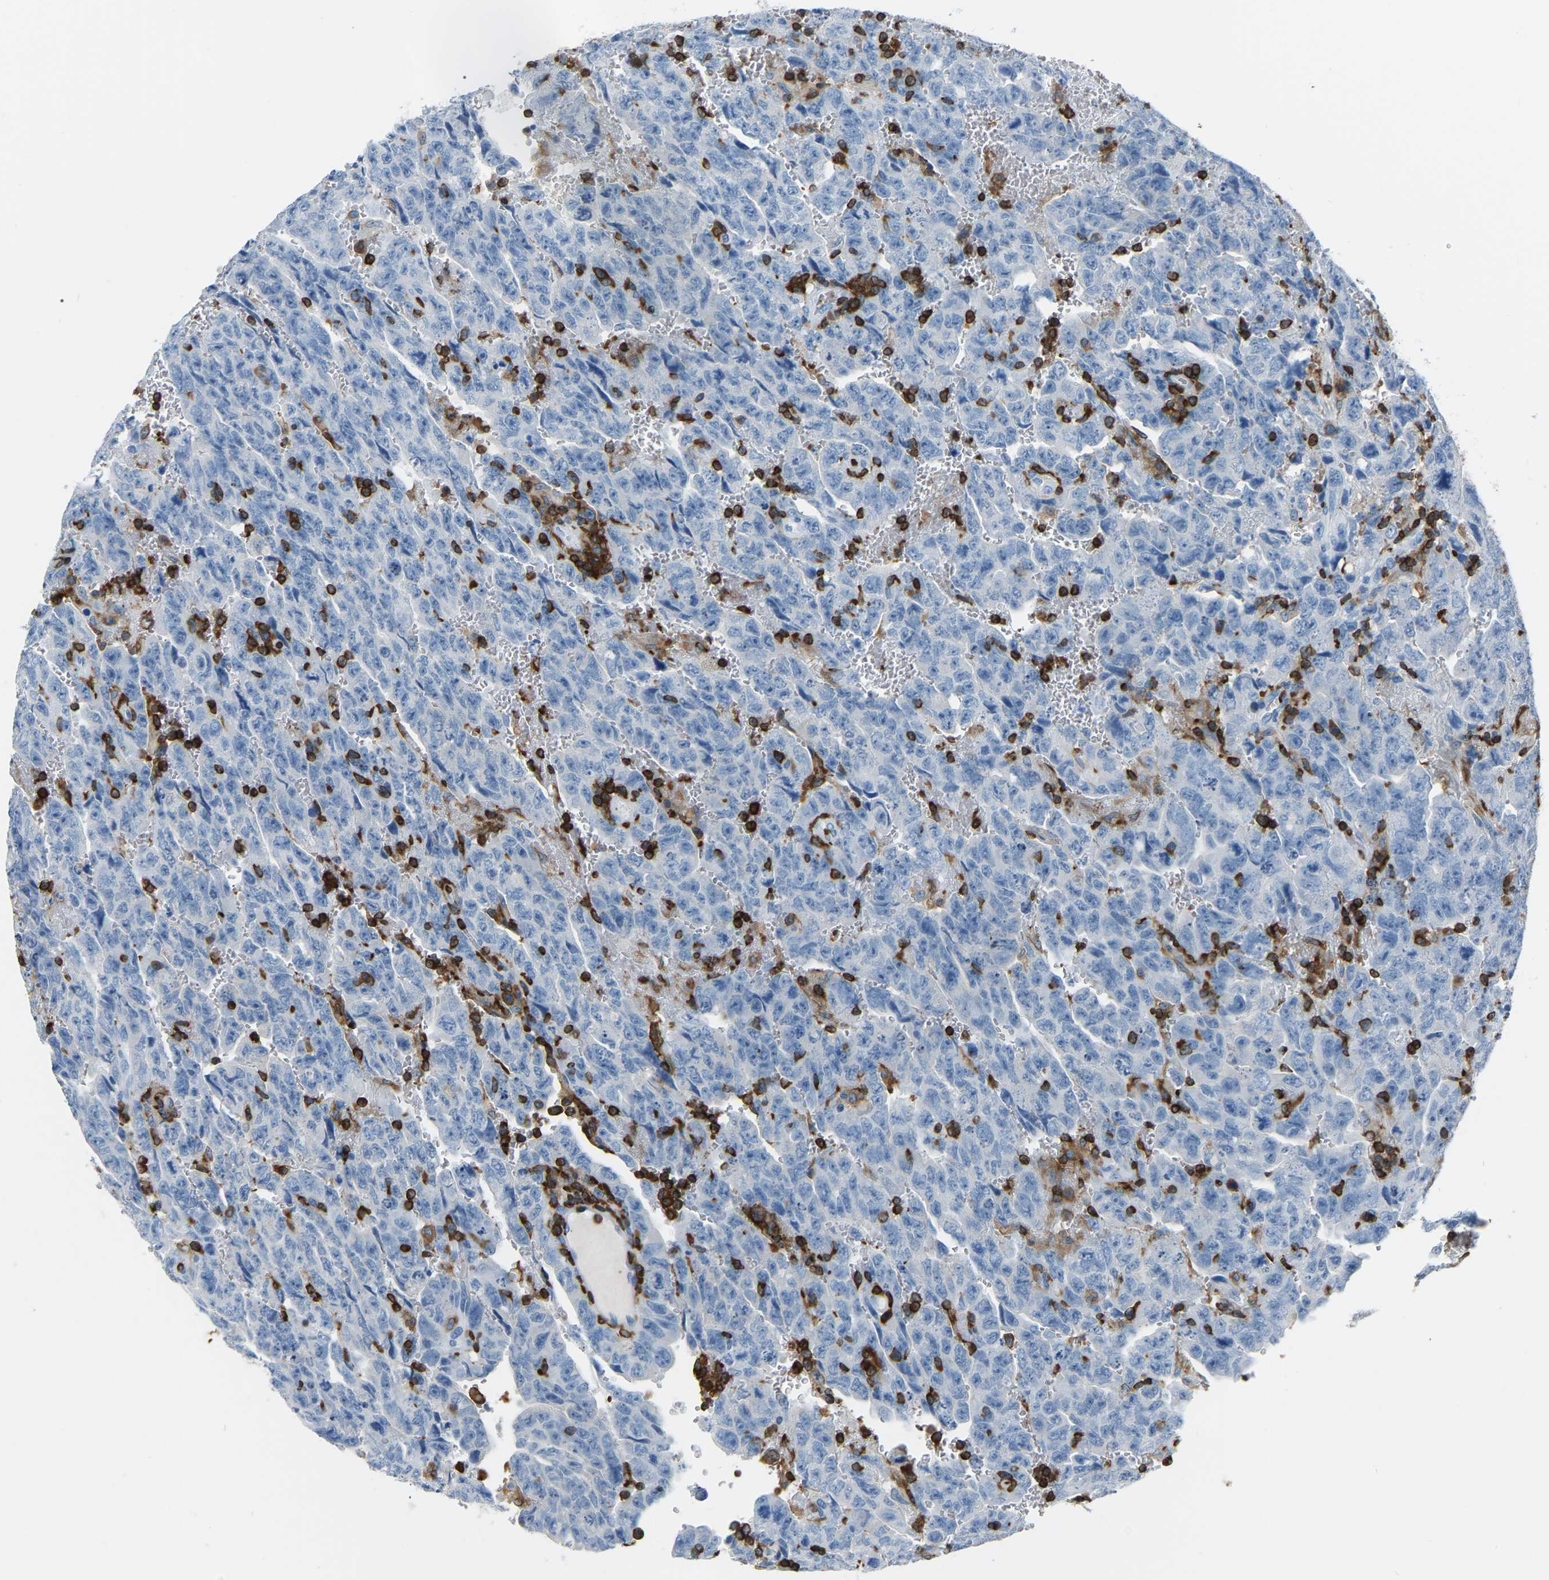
{"staining": {"intensity": "weak", "quantity": "<25%", "location": "cytoplasmic/membranous"}, "tissue": "testis cancer", "cell_type": "Tumor cells", "image_type": "cancer", "snomed": [{"axis": "morphology", "description": "Carcinoma, Embryonal, NOS"}, {"axis": "topography", "description": "Testis"}], "caption": "IHC of testis embryonal carcinoma displays no staining in tumor cells.", "gene": "ARHGAP45", "patient": {"sex": "male", "age": 28}}